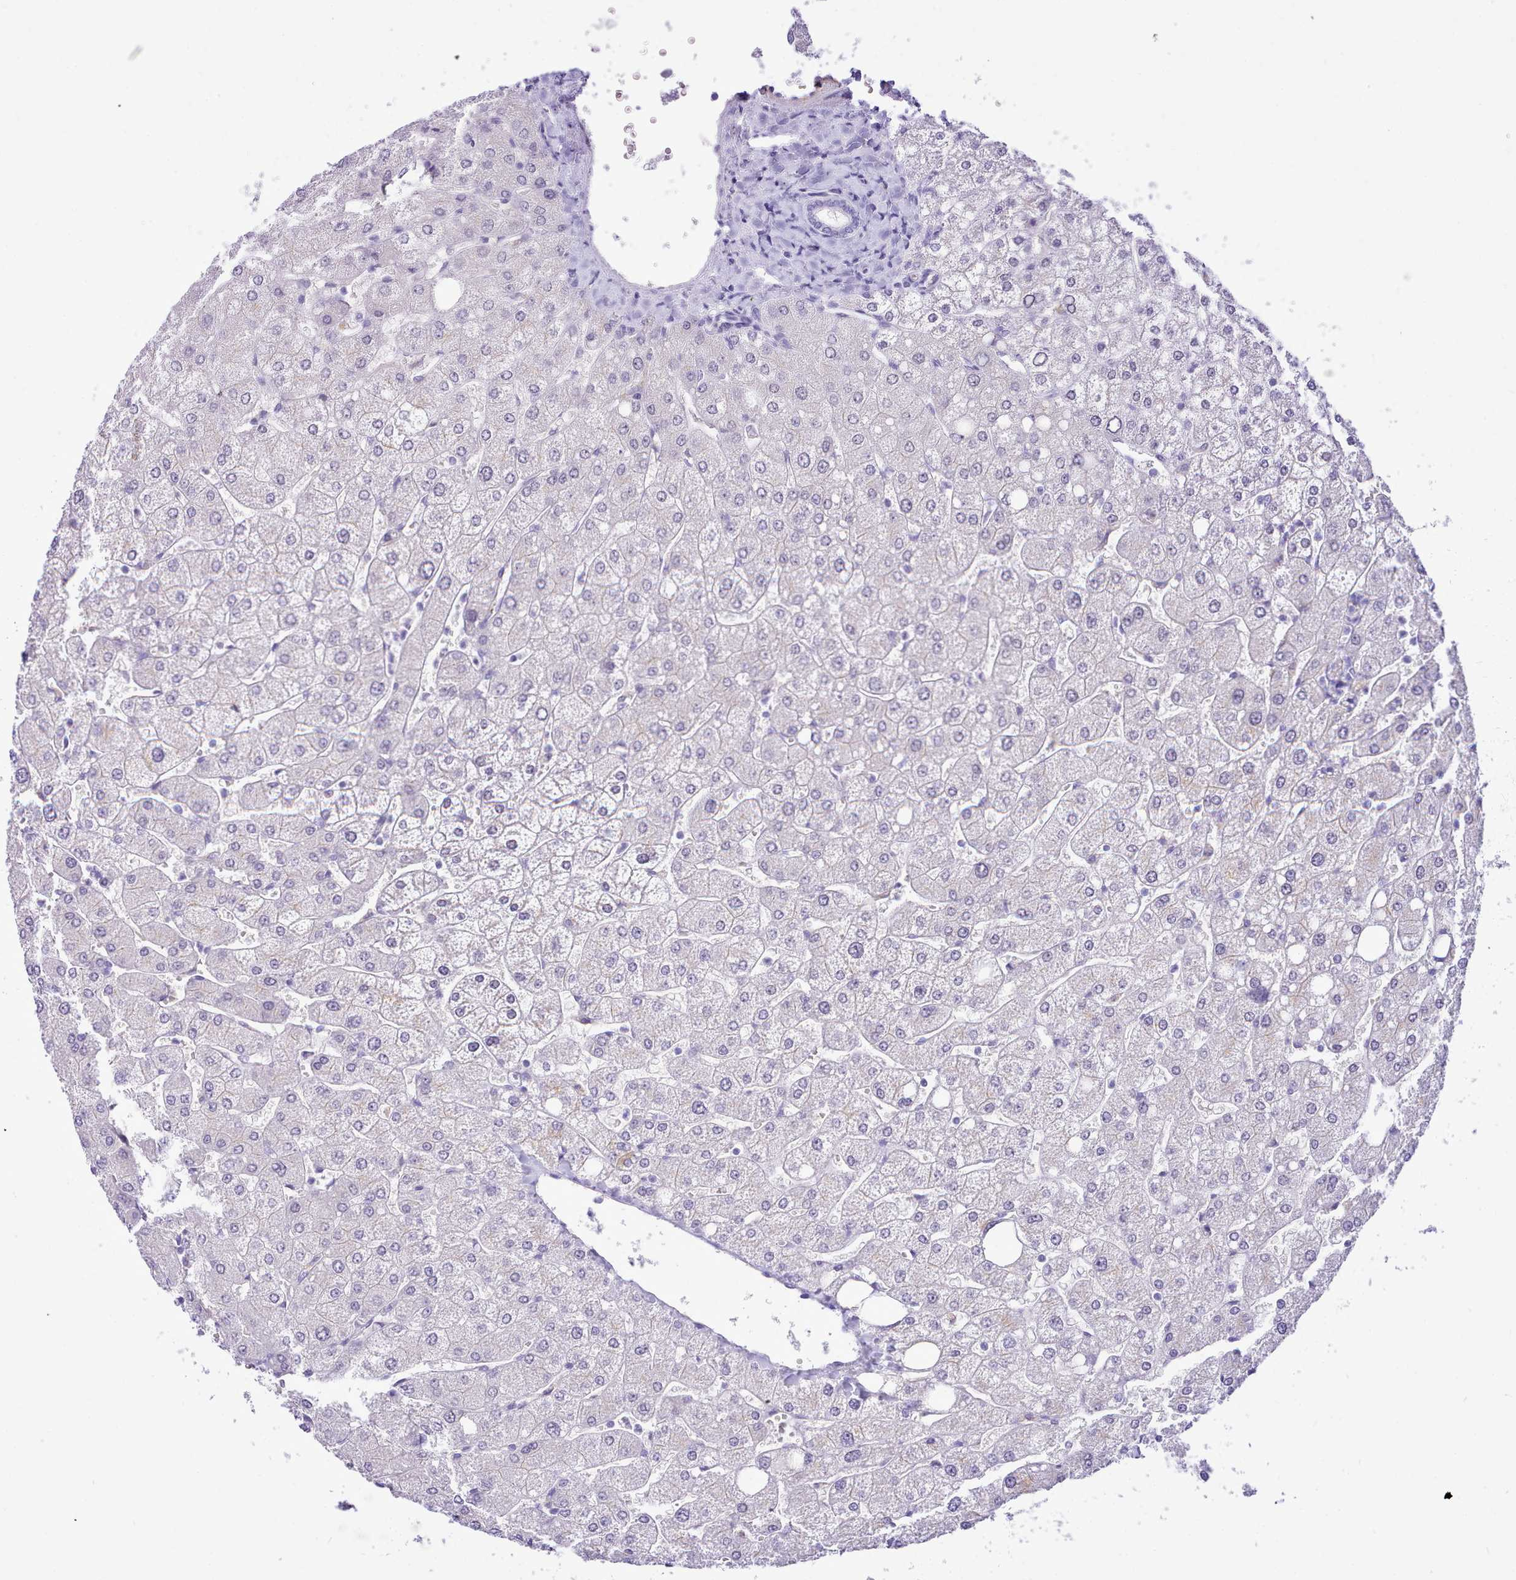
{"staining": {"intensity": "negative", "quantity": "none", "location": "none"}, "tissue": "liver", "cell_type": "Cholangiocytes", "image_type": "normal", "snomed": [{"axis": "morphology", "description": "Normal tissue, NOS"}, {"axis": "topography", "description": "Liver"}], "caption": "Liver stained for a protein using IHC demonstrates no positivity cholangiocytes.", "gene": "LRRC37A2", "patient": {"sex": "male", "age": 55}}